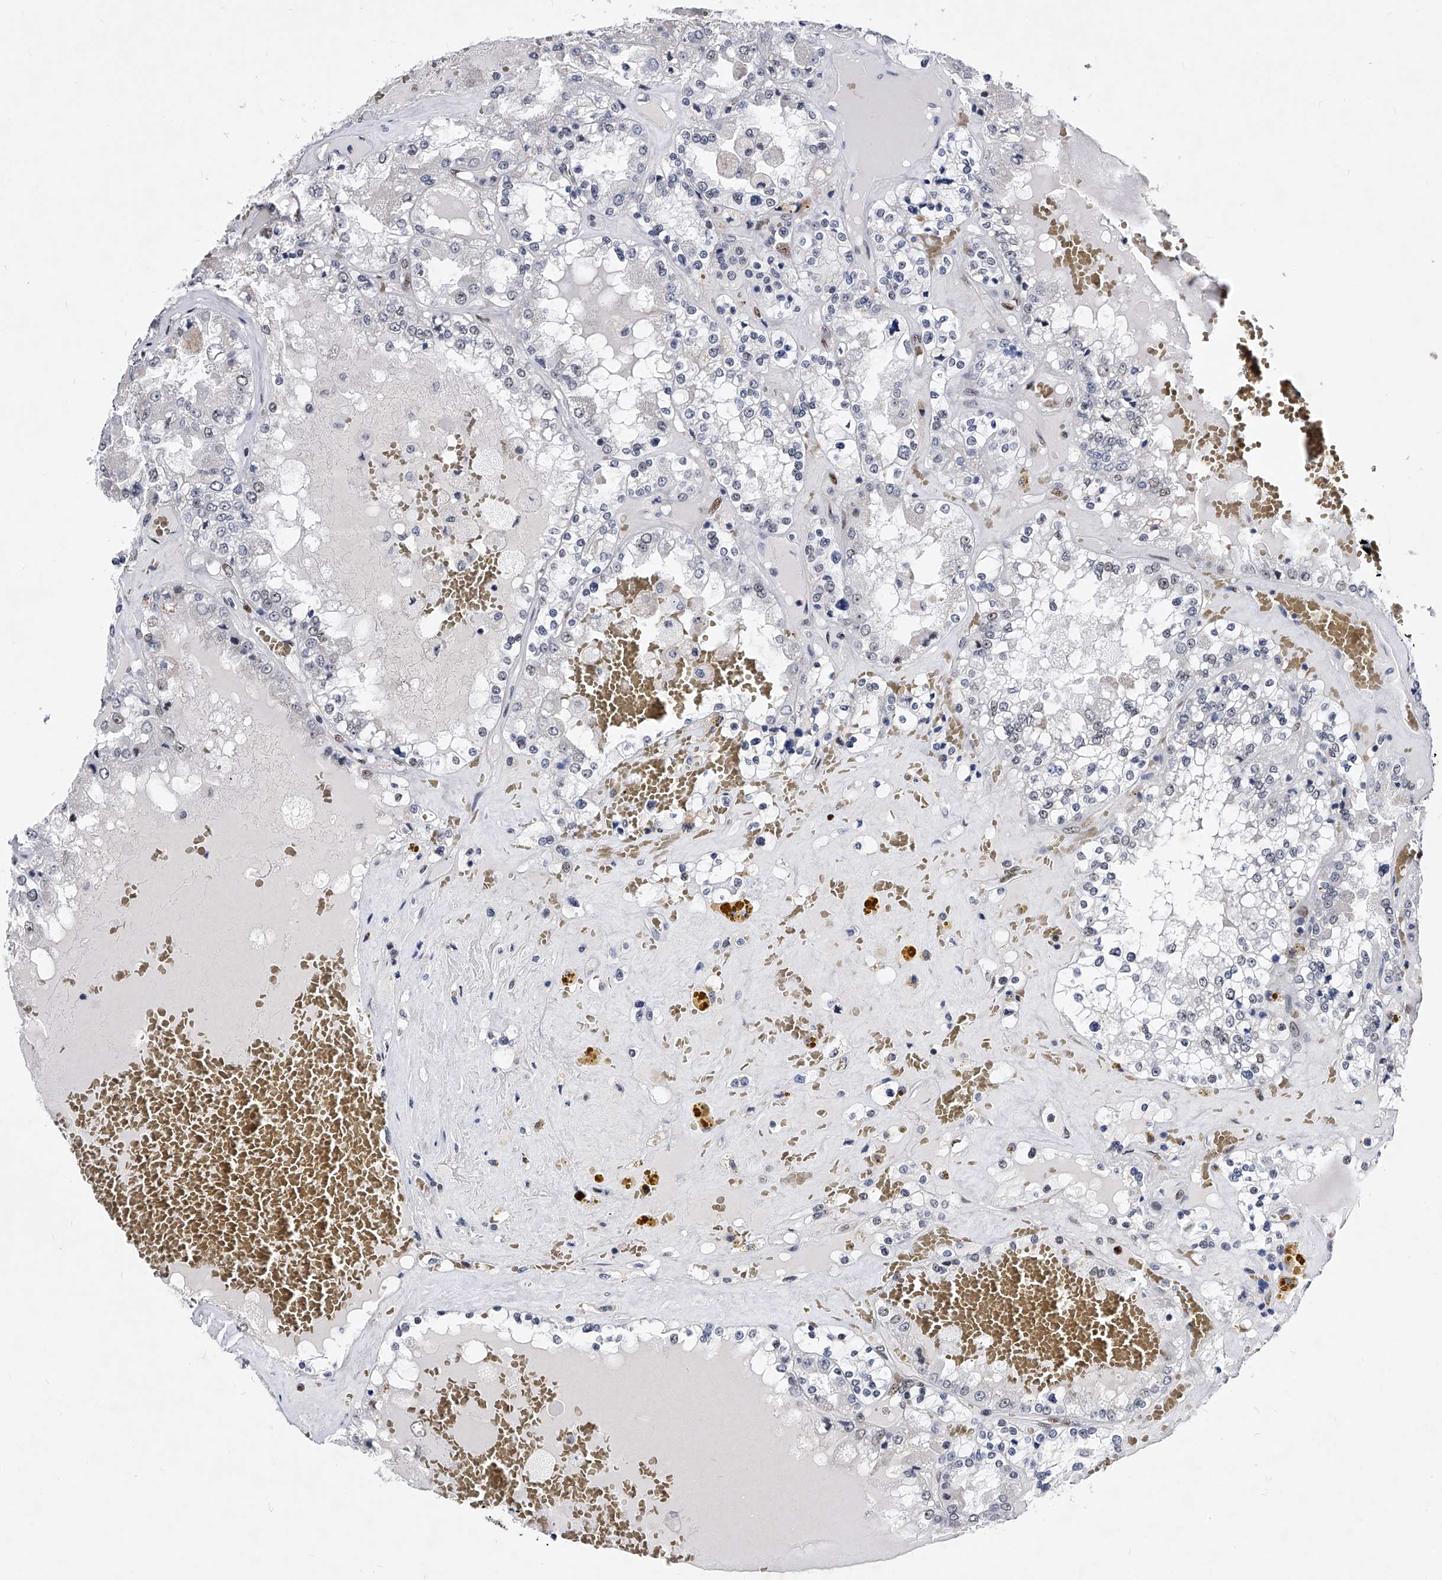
{"staining": {"intensity": "negative", "quantity": "none", "location": "none"}, "tissue": "renal cancer", "cell_type": "Tumor cells", "image_type": "cancer", "snomed": [{"axis": "morphology", "description": "Adenocarcinoma, NOS"}, {"axis": "topography", "description": "Kidney"}], "caption": "Renal adenocarcinoma was stained to show a protein in brown. There is no significant positivity in tumor cells.", "gene": "TESK2", "patient": {"sex": "female", "age": 56}}